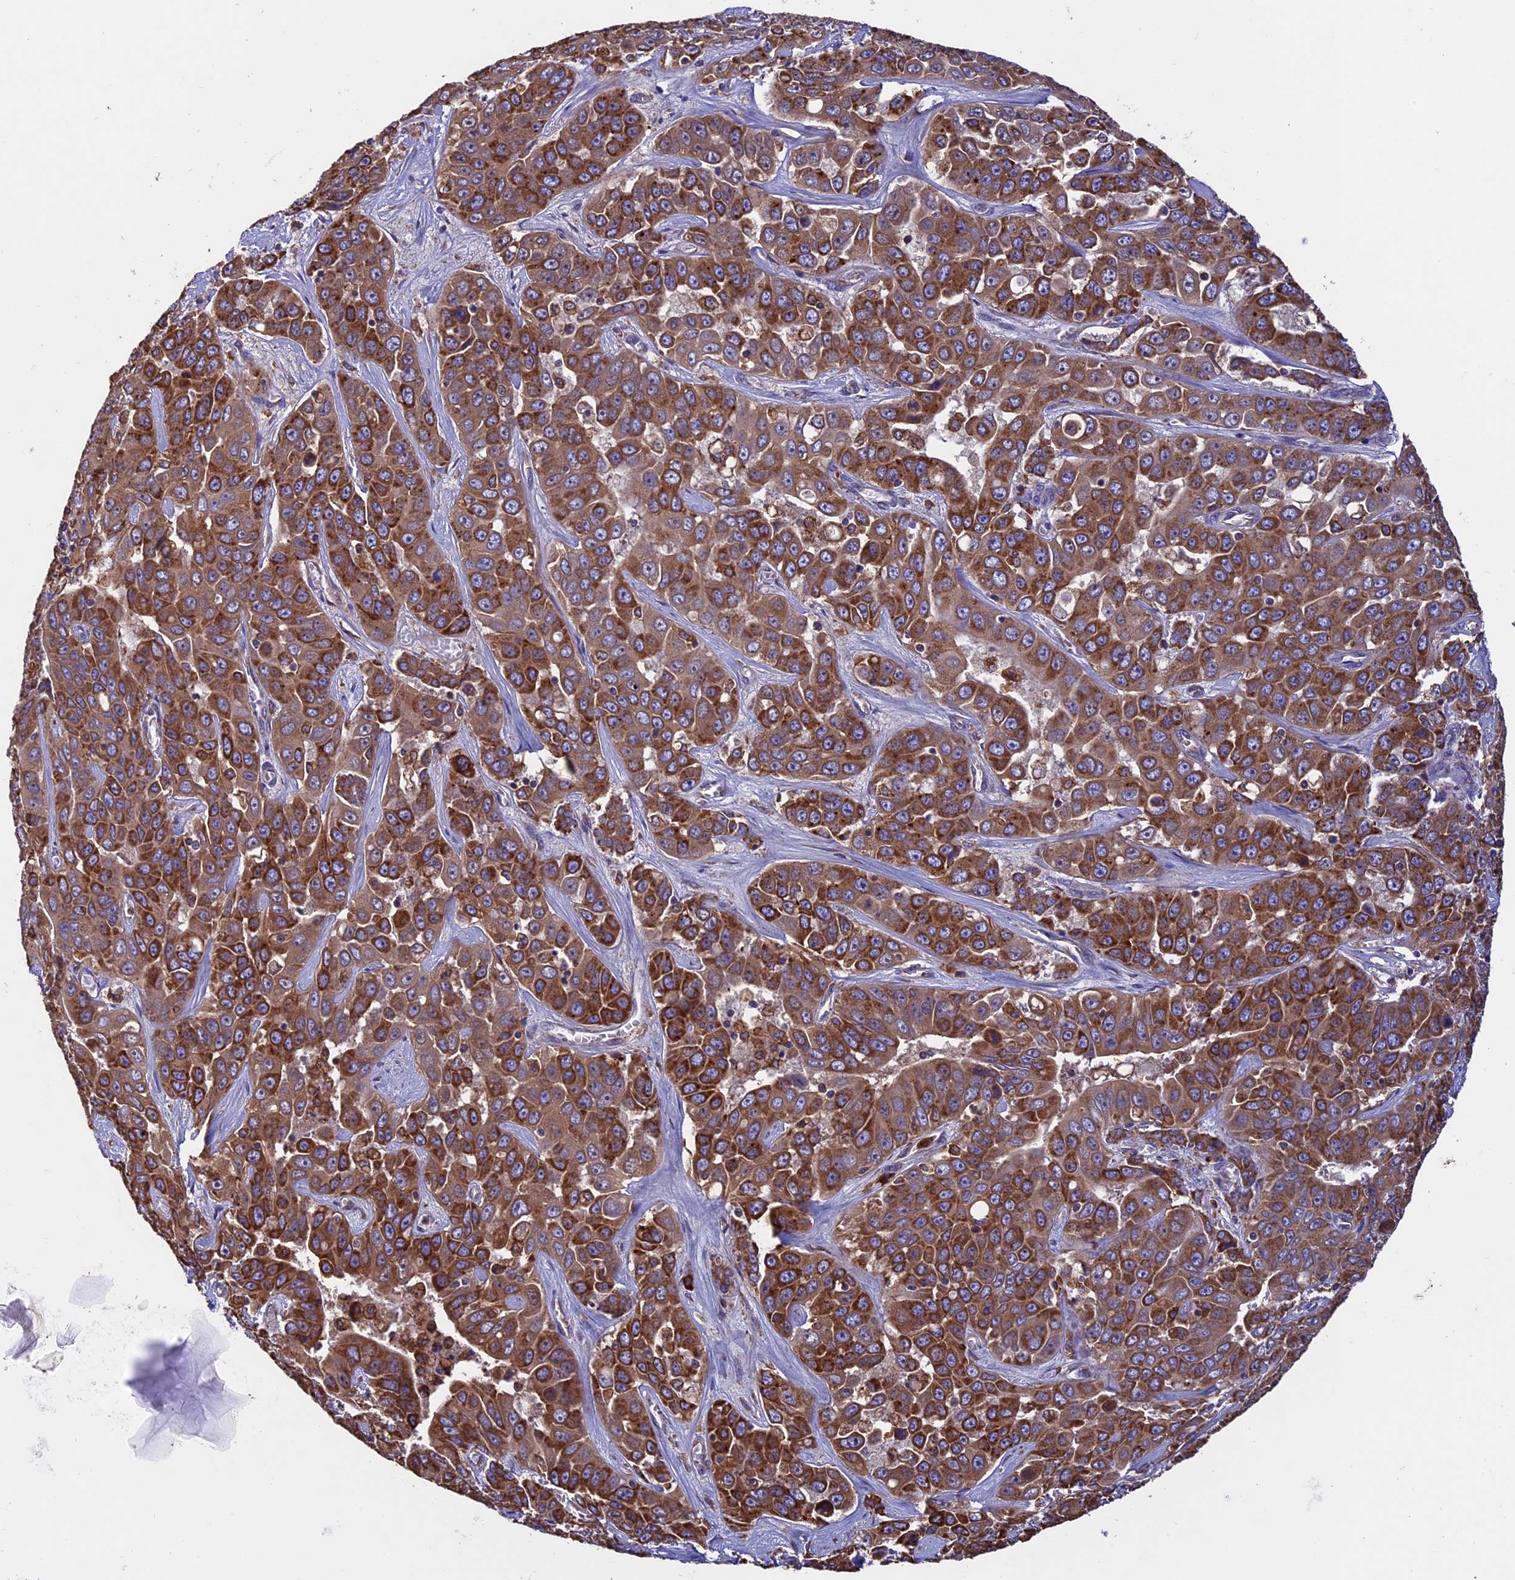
{"staining": {"intensity": "strong", "quantity": ">75%", "location": "cytoplasmic/membranous"}, "tissue": "liver cancer", "cell_type": "Tumor cells", "image_type": "cancer", "snomed": [{"axis": "morphology", "description": "Cholangiocarcinoma"}, {"axis": "topography", "description": "Liver"}], "caption": "A brown stain shows strong cytoplasmic/membranous staining of a protein in liver cancer tumor cells. The staining is performed using DAB (3,3'-diaminobenzidine) brown chromogen to label protein expression. The nuclei are counter-stained blue using hematoxylin.", "gene": "BTBD3", "patient": {"sex": "female", "age": 52}}